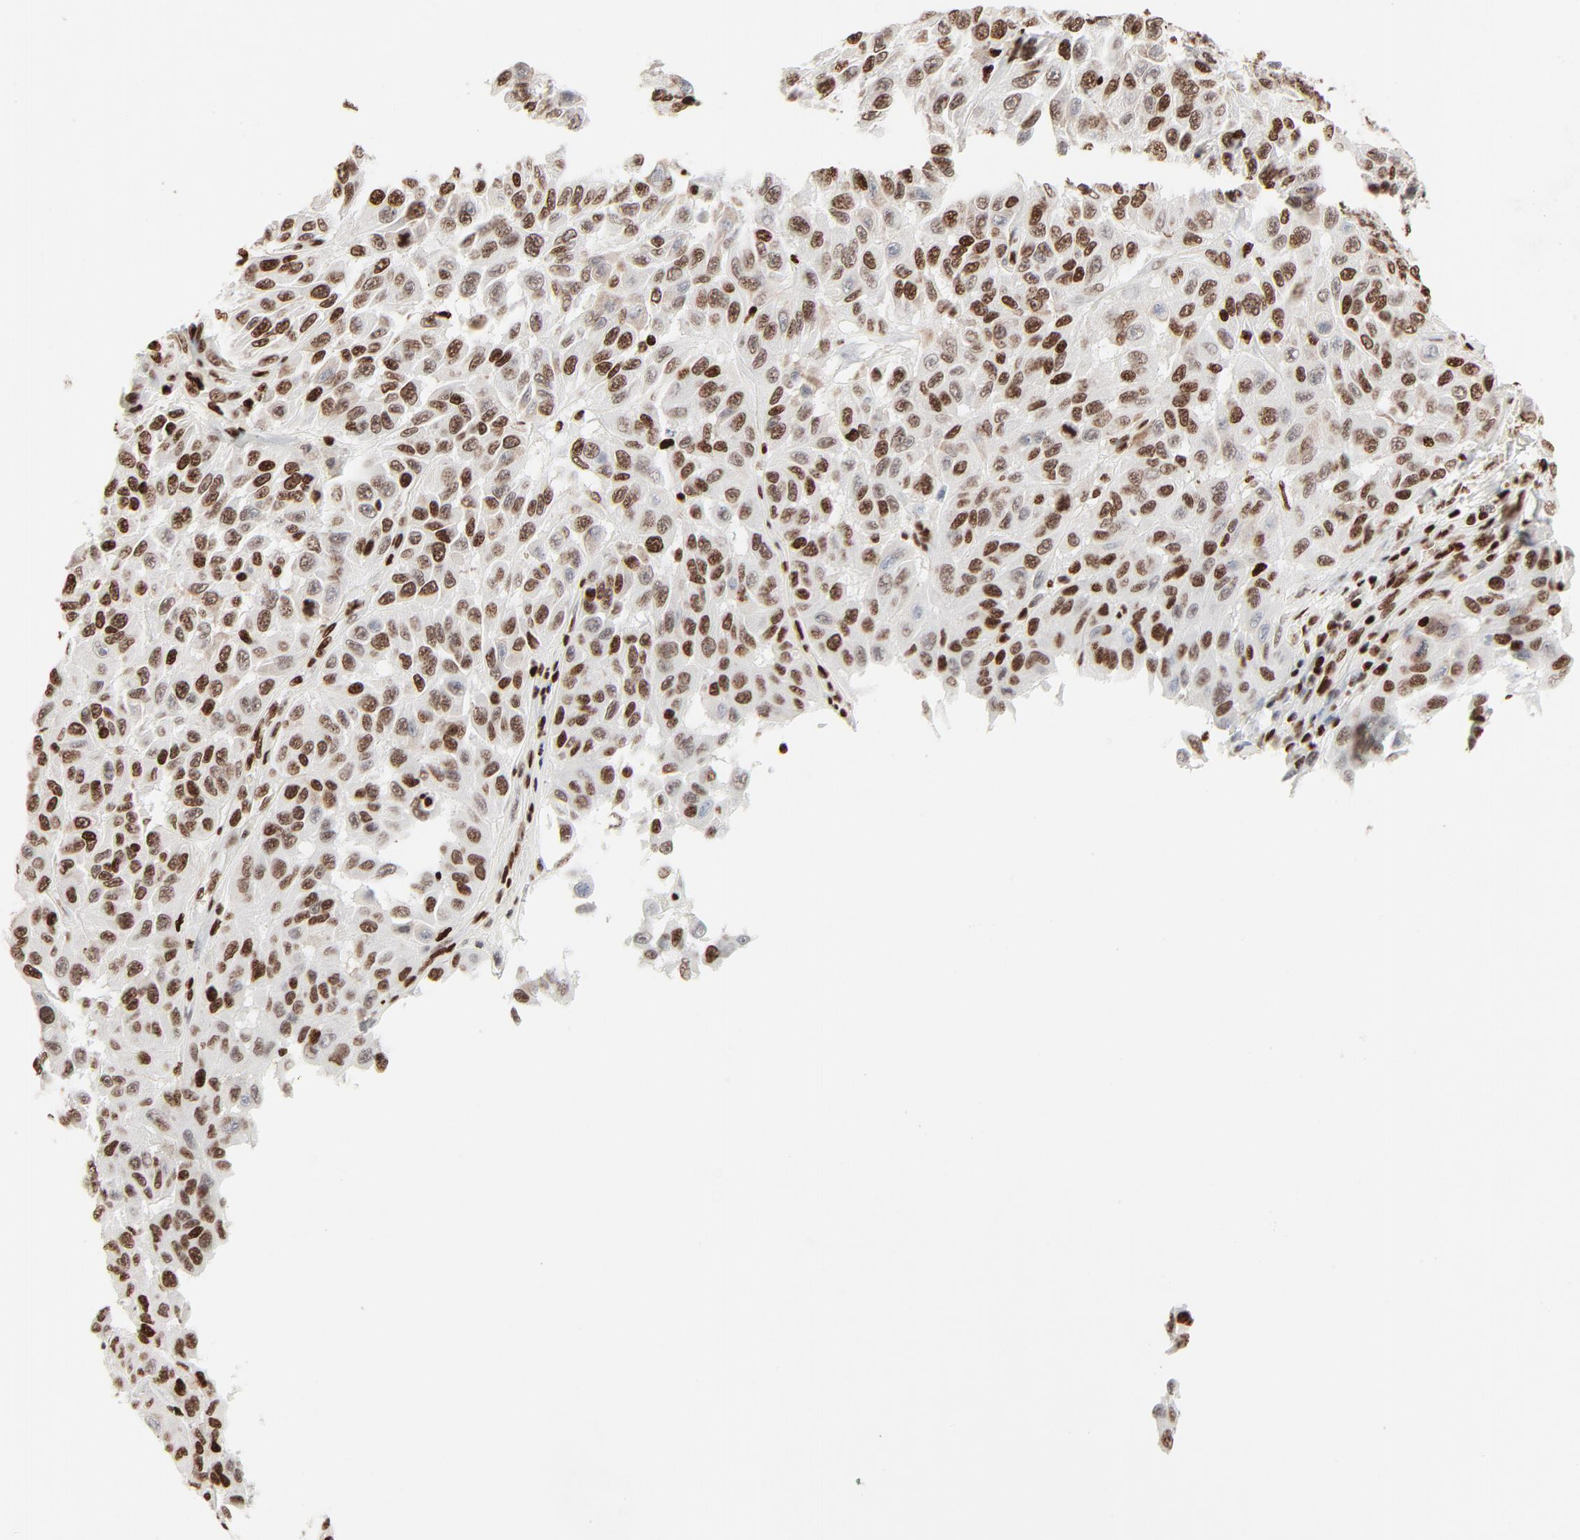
{"staining": {"intensity": "moderate", "quantity": ">75%", "location": "nuclear"}, "tissue": "melanoma", "cell_type": "Tumor cells", "image_type": "cancer", "snomed": [{"axis": "morphology", "description": "Malignant melanoma, NOS"}, {"axis": "topography", "description": "Skin"}], "caption": "Protein expression analysis of human malignant melanoma reveals moderate nuclear expression in approximately >75% of tumor cells. The staining was performed using DAB, with brown indicating positive protein expression. Nuclei are stained blue with hematoxylin.", "gene": "HMGB2", "patient": {"sex": "male", "age": 30}}